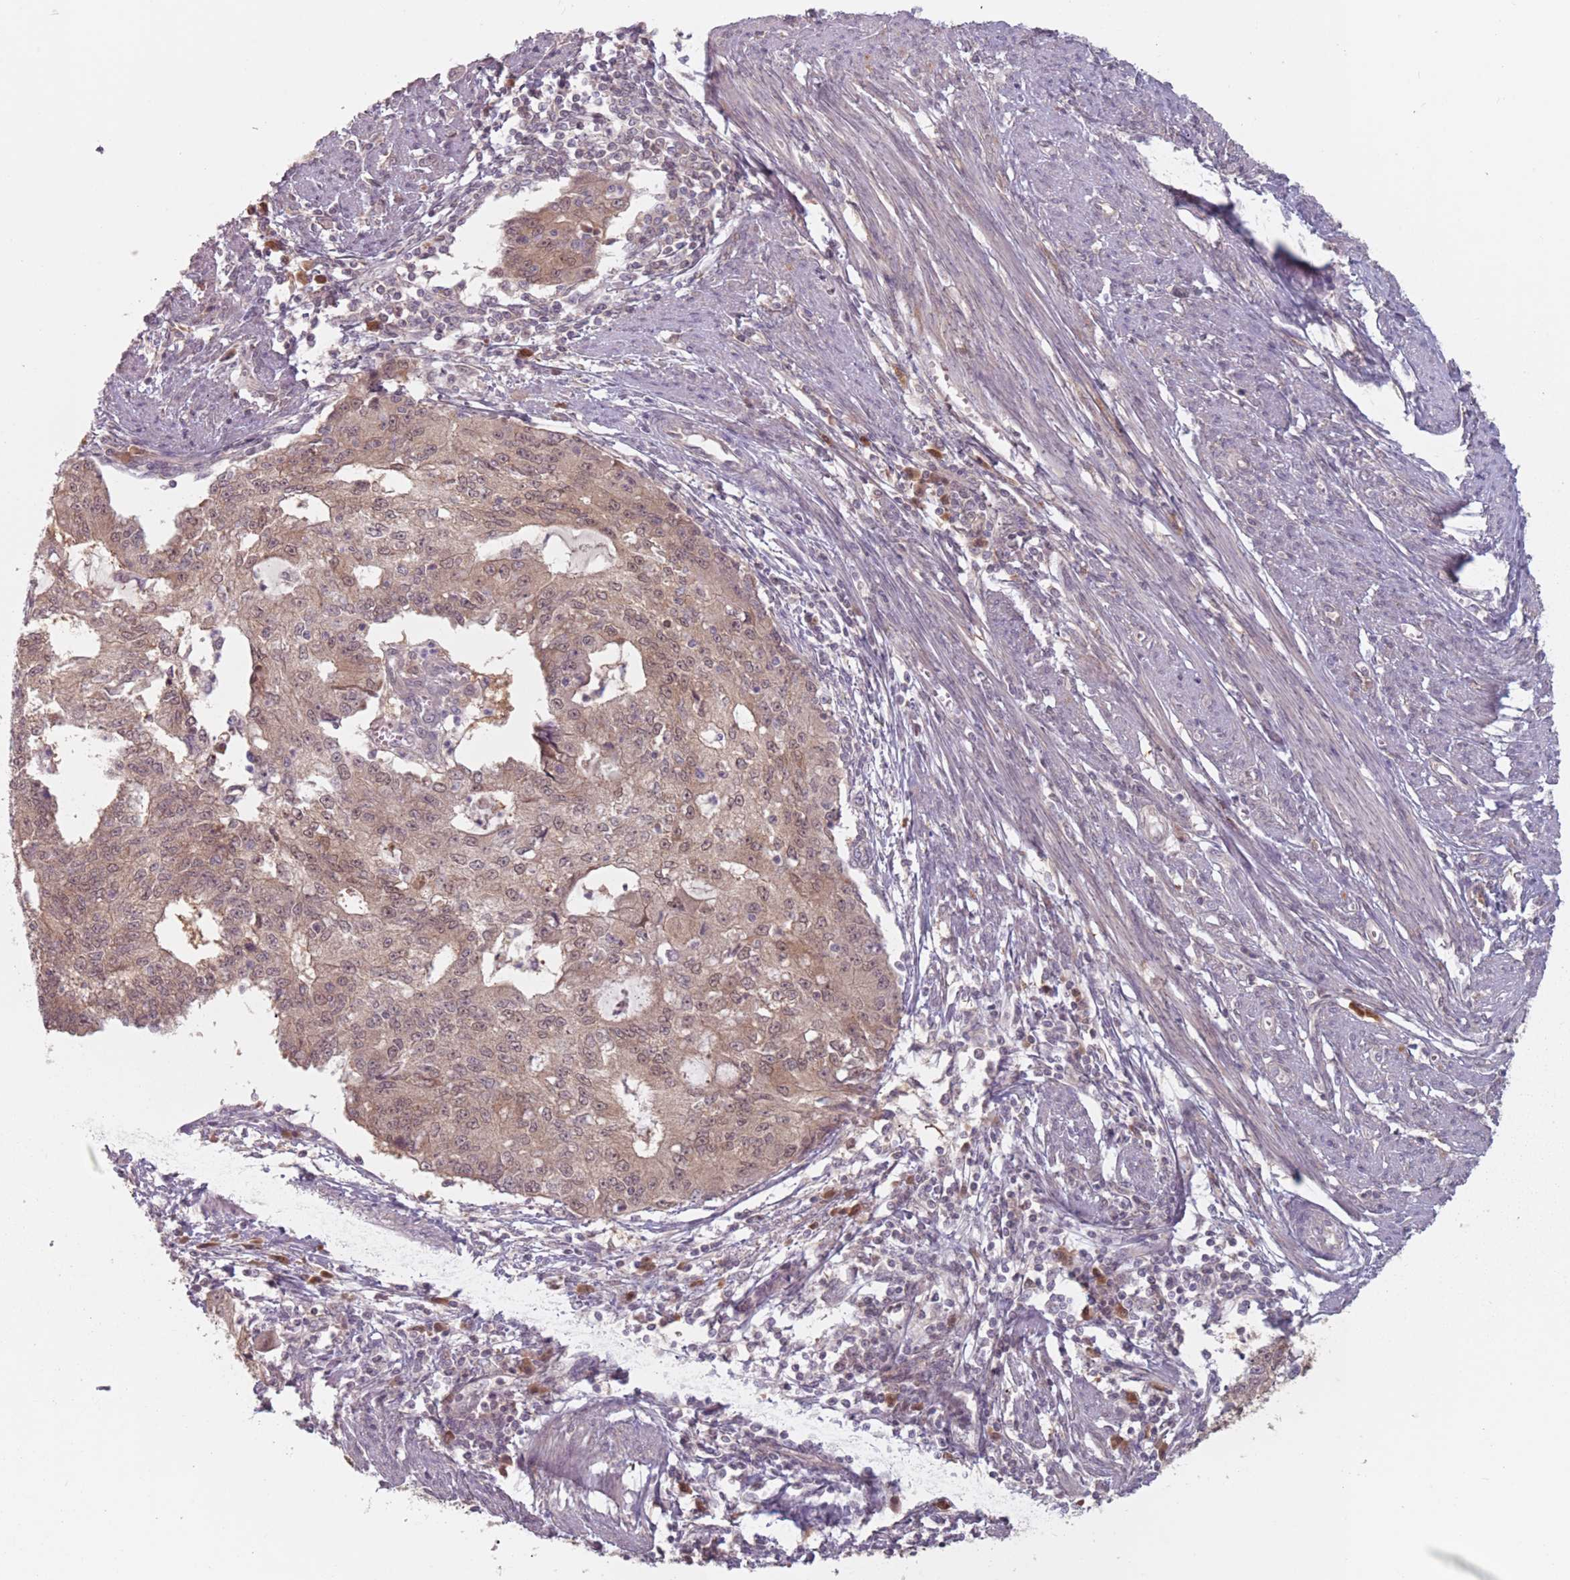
{"staining": {"intensity": "weak", "quantity": ">75%", "location": "cytoplasmic/membranous,nuclear"}, "tissue": "endometrial cancer", "cell_type": "Tumor cells", "image_type": "cancer", "snomed": [{"axis": "morphology", "description": "Adenocarcinoma, NOS"}, {"axis": "topography", "description": "Endometrium"}], "caption": "Human endometrial adenocarcinoma stained with a protein marker reveals weak staining in tumor cells.", "gene": "NAXE", "patient": {"sex": "female", "age": 56}}